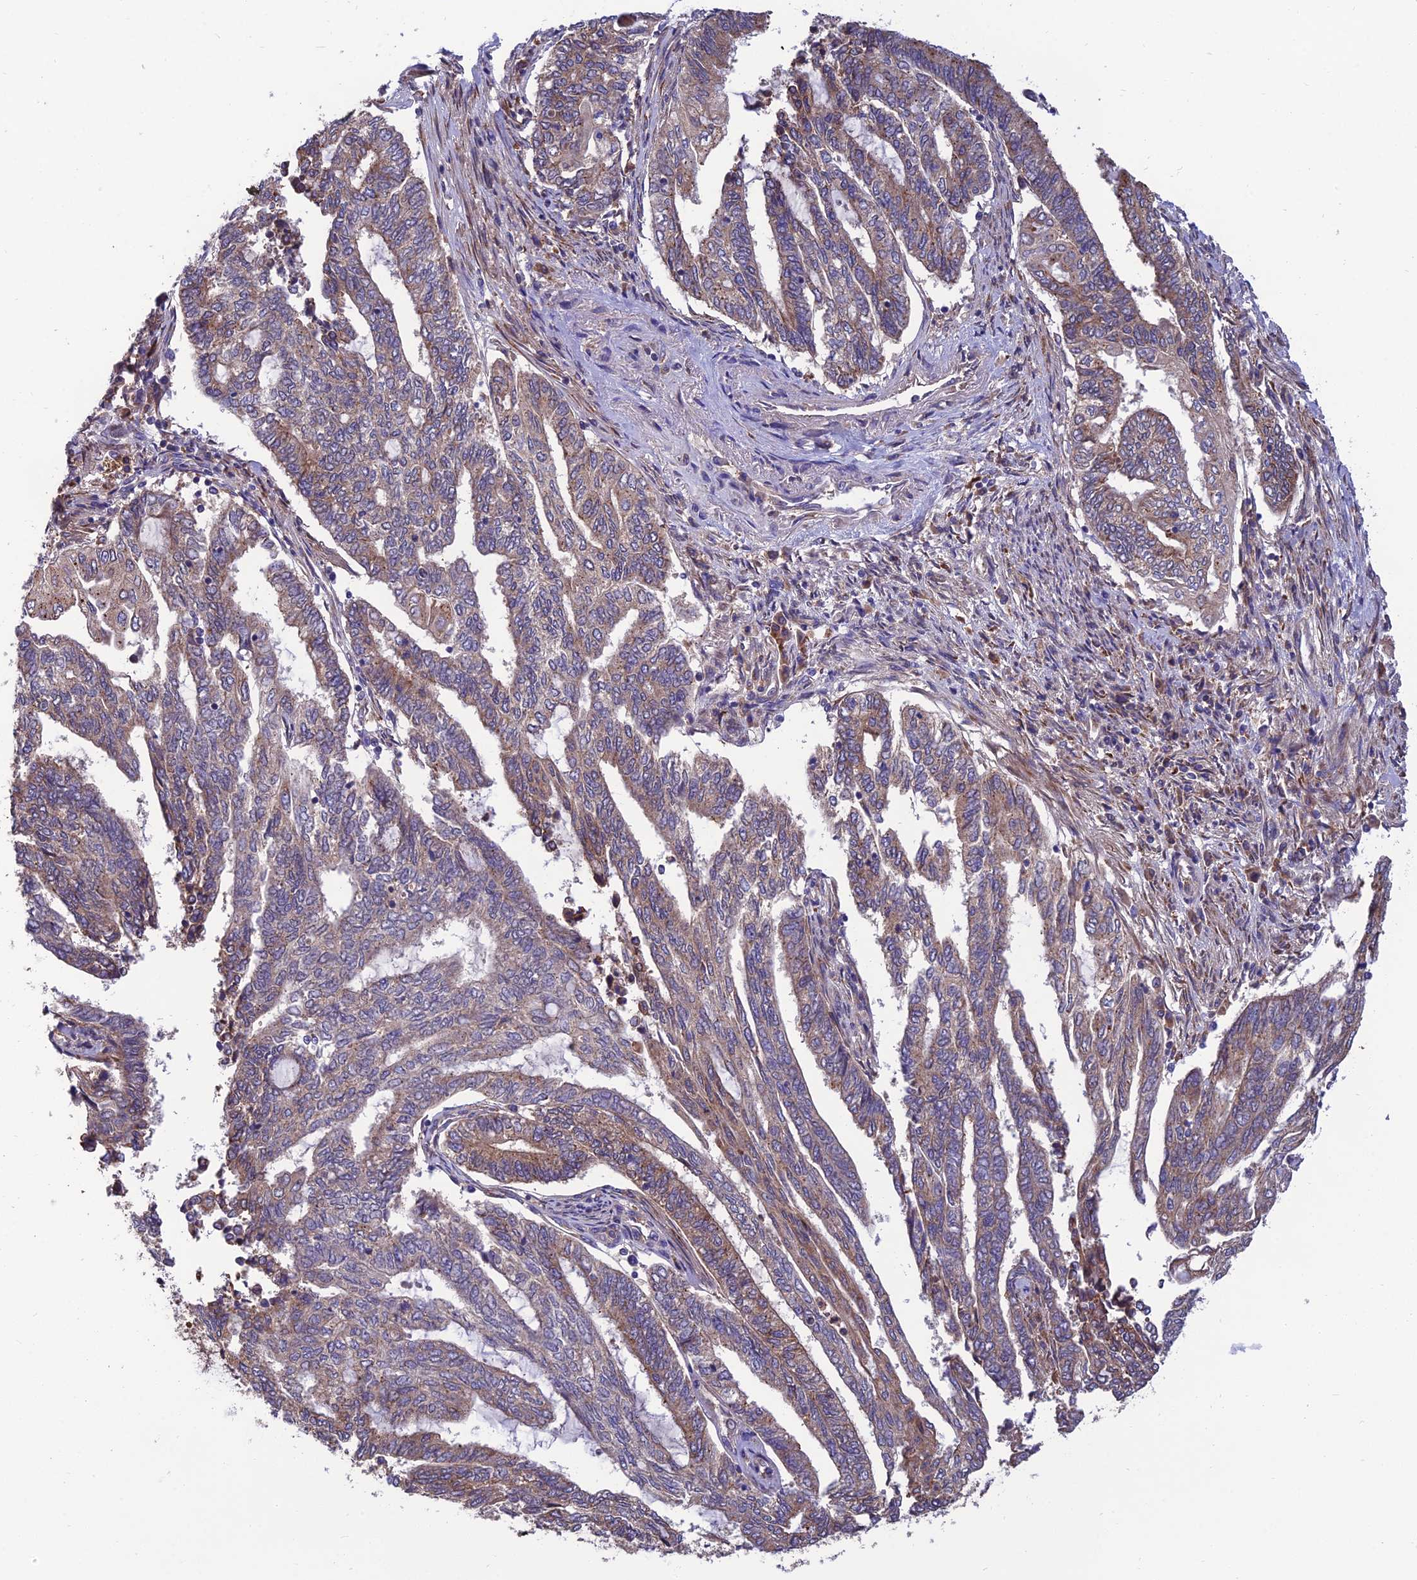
{"staining": {"intensity": "moderate", "quantity": "25%-75%", "location": "cytoplasmic/membranous"}, "tissue": "endometrial cancer", "cell_type": "Tumor cells", "image_type": "cancer", "snomed": [{"axis": "morphology", "description": "Adenocarcinoma, NOS"}, {"axis": "topography", "description": "Uterus"}, {"axis": "topography", "description": "Endometrium"}], "caption": "A brown stain shows moderate cytoplasmic/membranous positivity of a protein in human endometrial cancer tumor cells.", "gene": "UMAD1", "patient": {"sex": "female", "age": 70}}